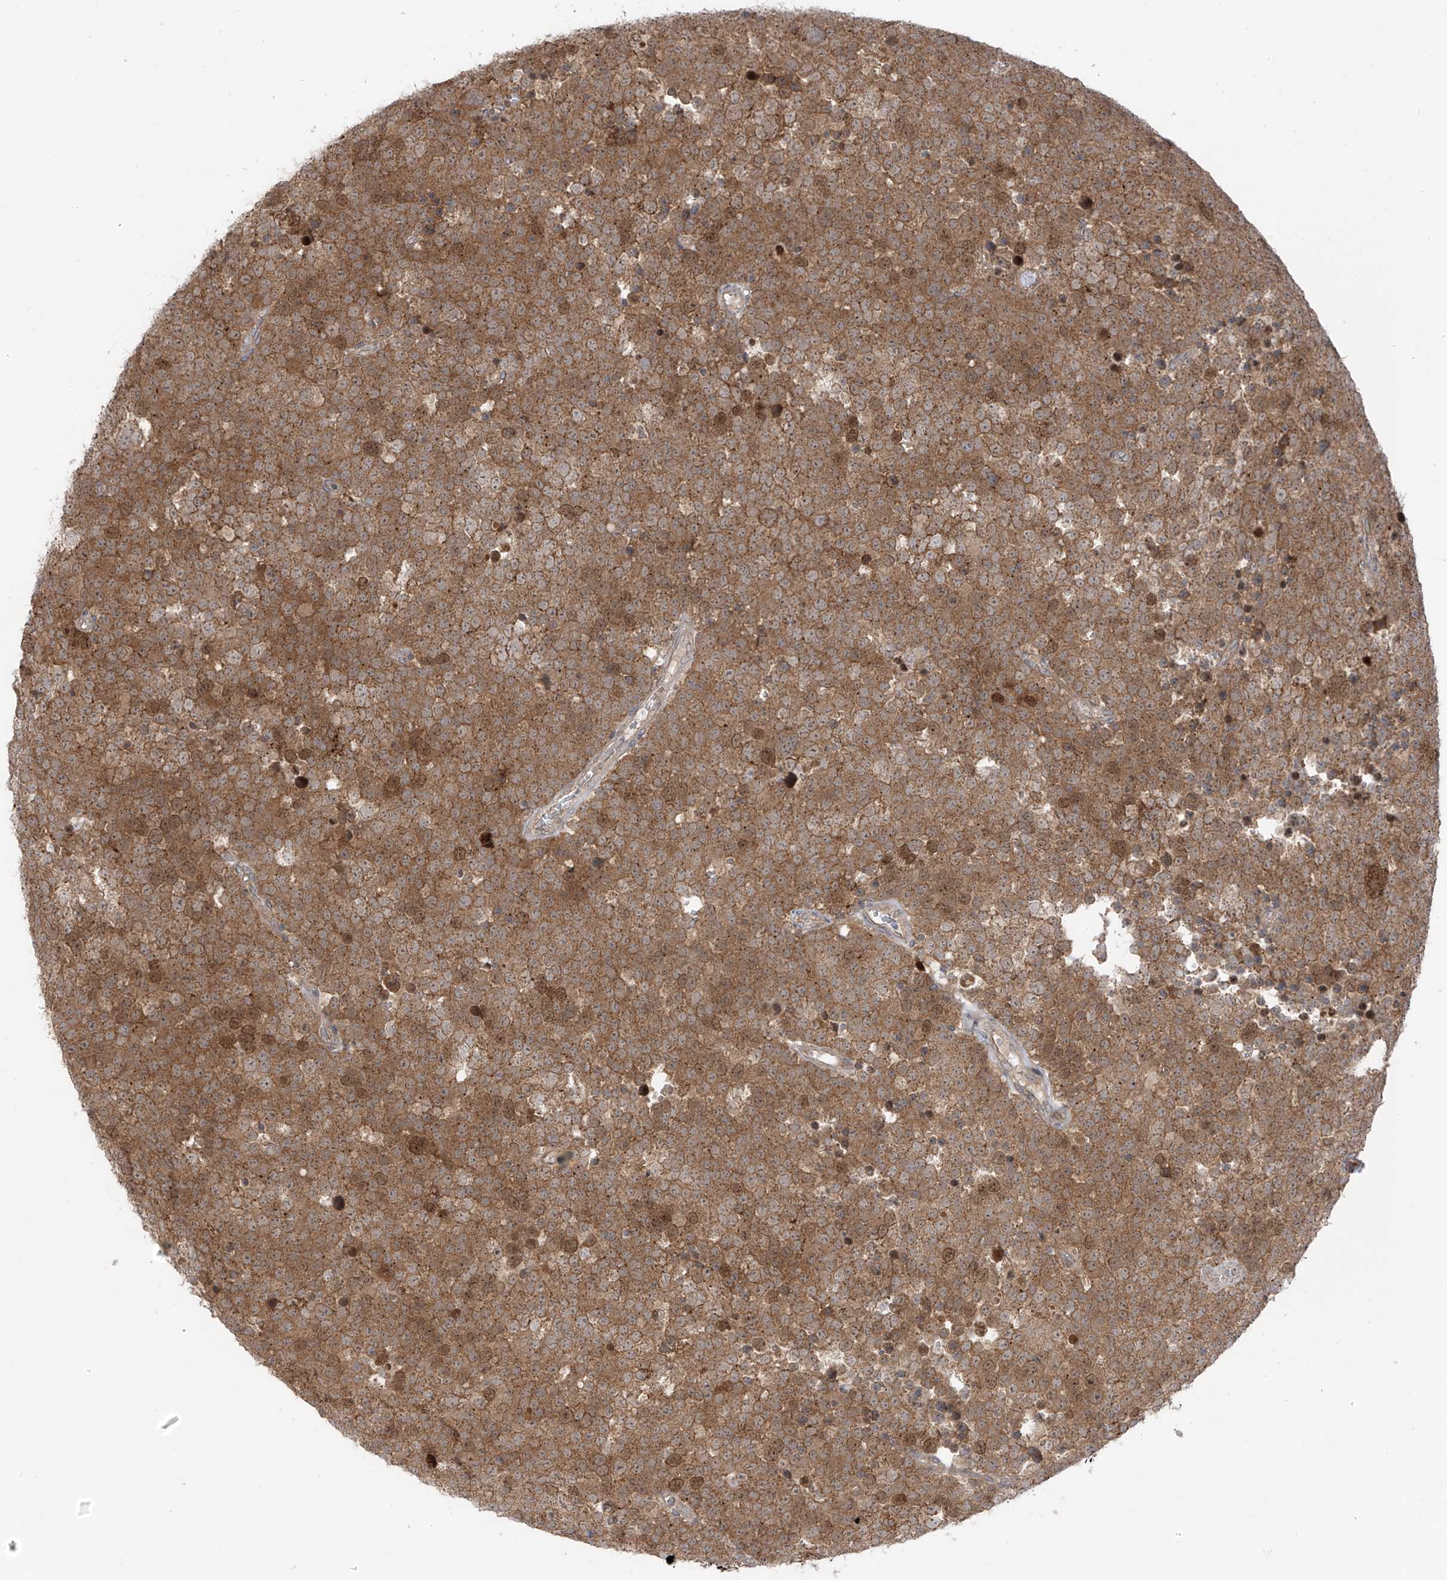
{"staining": {"intensity": "strong", "quantity": ">75%", "location": "cytoplasmic/membranous"}, "tissue": "testis cancer", "cell_type": "Tumor cells", "image_type": "cancer", "snomed": [{"axis": "morphology", "description": "Seminoma, NOS"}, {"axis": "topography", "description": "Testis"}], "caption": "A high-resolution image shows immunohistochemistry (IHC) staining of testis cancer (seminoma), which demonstrates strong cytoplasmic/membranous positivity in about >75% of tumor cells. The staining was performed using DAB to visualize the protein expression in brown, while the nuclei were stained in blue with hematoxylin (Magnification: 20x).", "gene": "PDE11A", "patient": {"sex": "male", "age": 71}}